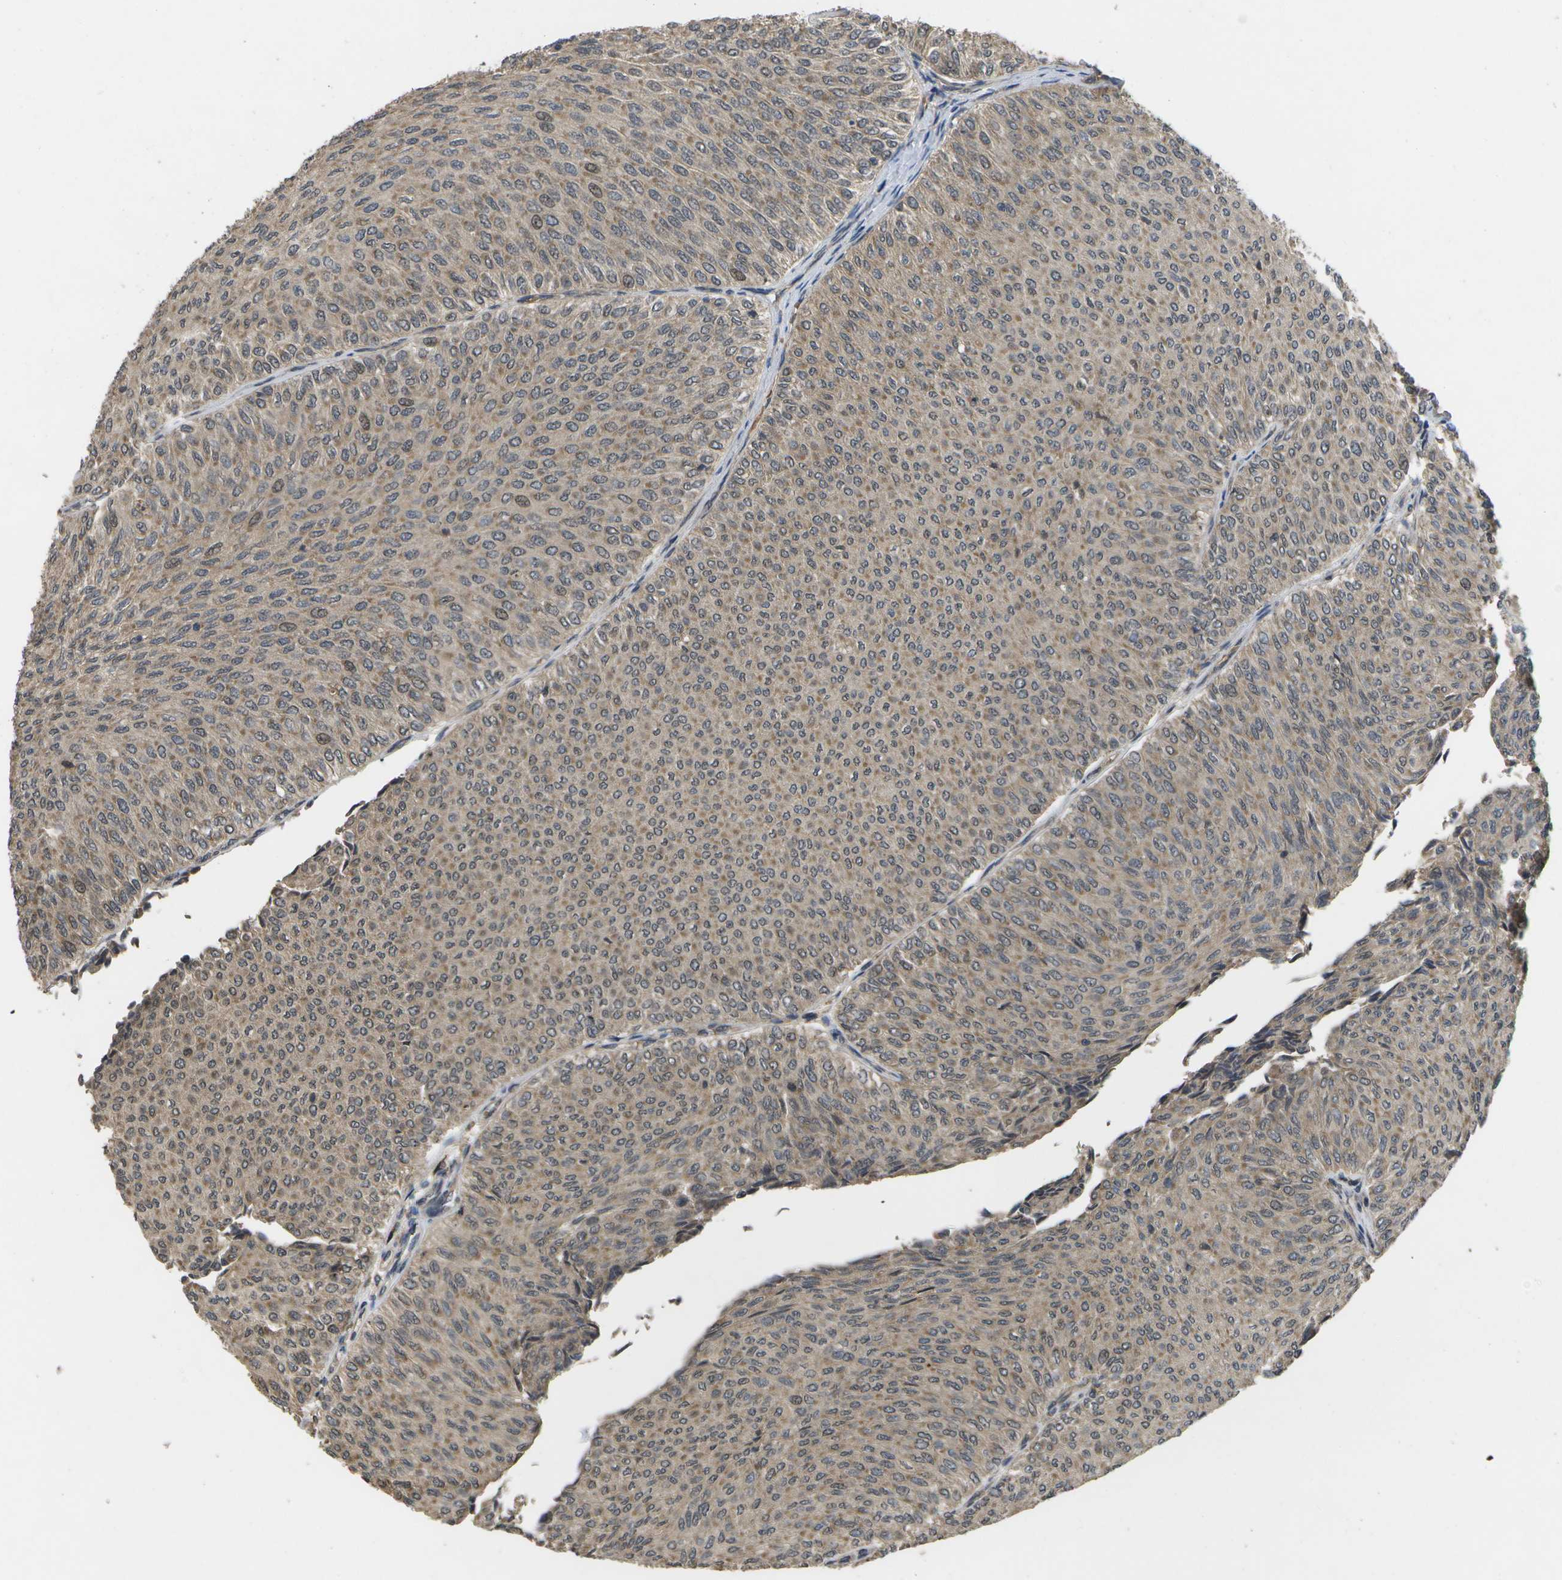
{"staining": {"intensity": "moderate", "quantity": ">75%", "location": "cytoplasmic/membranous"}, "tissue": "urothelial cancer", "cell_type": "Tumor cells", "image_type": "cancer", "snomed": [{"axis": "morphology", "description": "Urothelial carcinoma, Low grade"}, {"axis": "topography", "description": "Urinary bladder"}], "caption": "Immunohistochemistry (IHC) (DAB (3,3'-diaminobenzidine)) staining of human urothelial cancer exhibits moderate cytoplasmic/membranous protein expression in about >75% of tumor cells. Using DAB (3,3'-diaminobenzidine) (brown) and hematoxylin (blue) stains, captured at high magnification using brightfield microscopy.", "gene": "ALAS1", "patient": {"sex": "male", "age": 78}}